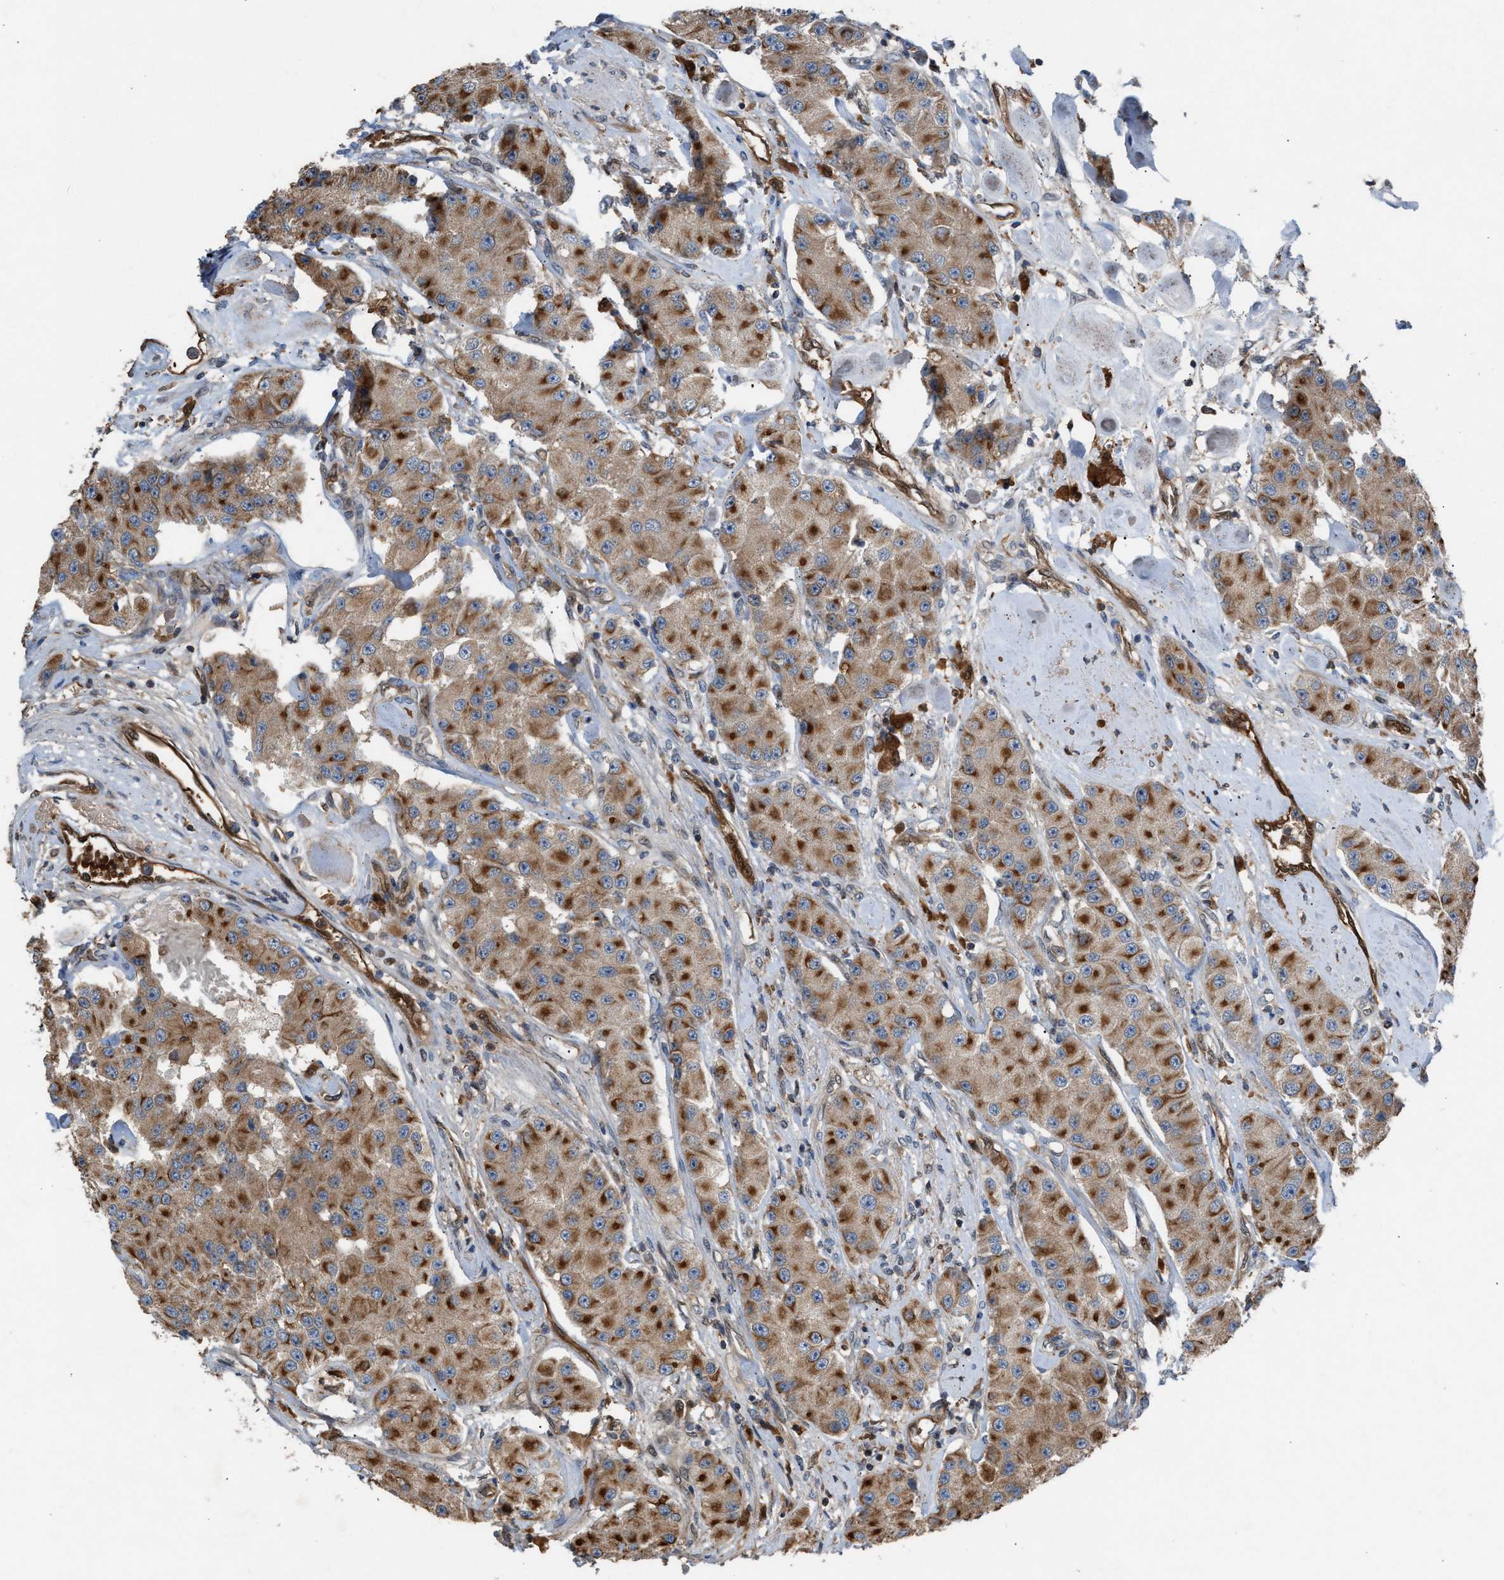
{"staining": {"intensity": "moderate", "quantity": ">75%", "location": "cytoplasmic/membranous"}, "tissue": "carcinoid", "cell_type": "Tumor cells", "image_type": "cancer", "snomed": [{"axis": "morphology", "description": "Carcinoid, malignant, NOS"}, {"axis": "topography", "description": "Pancreas"}], "caption": "This is an image of immunohistochemistry (IHC) staining of malignant carcinoid, which shows moderate expression in the cytoplasmic/membranous of tumor cells.", "gene": "TPK1", "patient": {"sex": "male", "age": 41}}